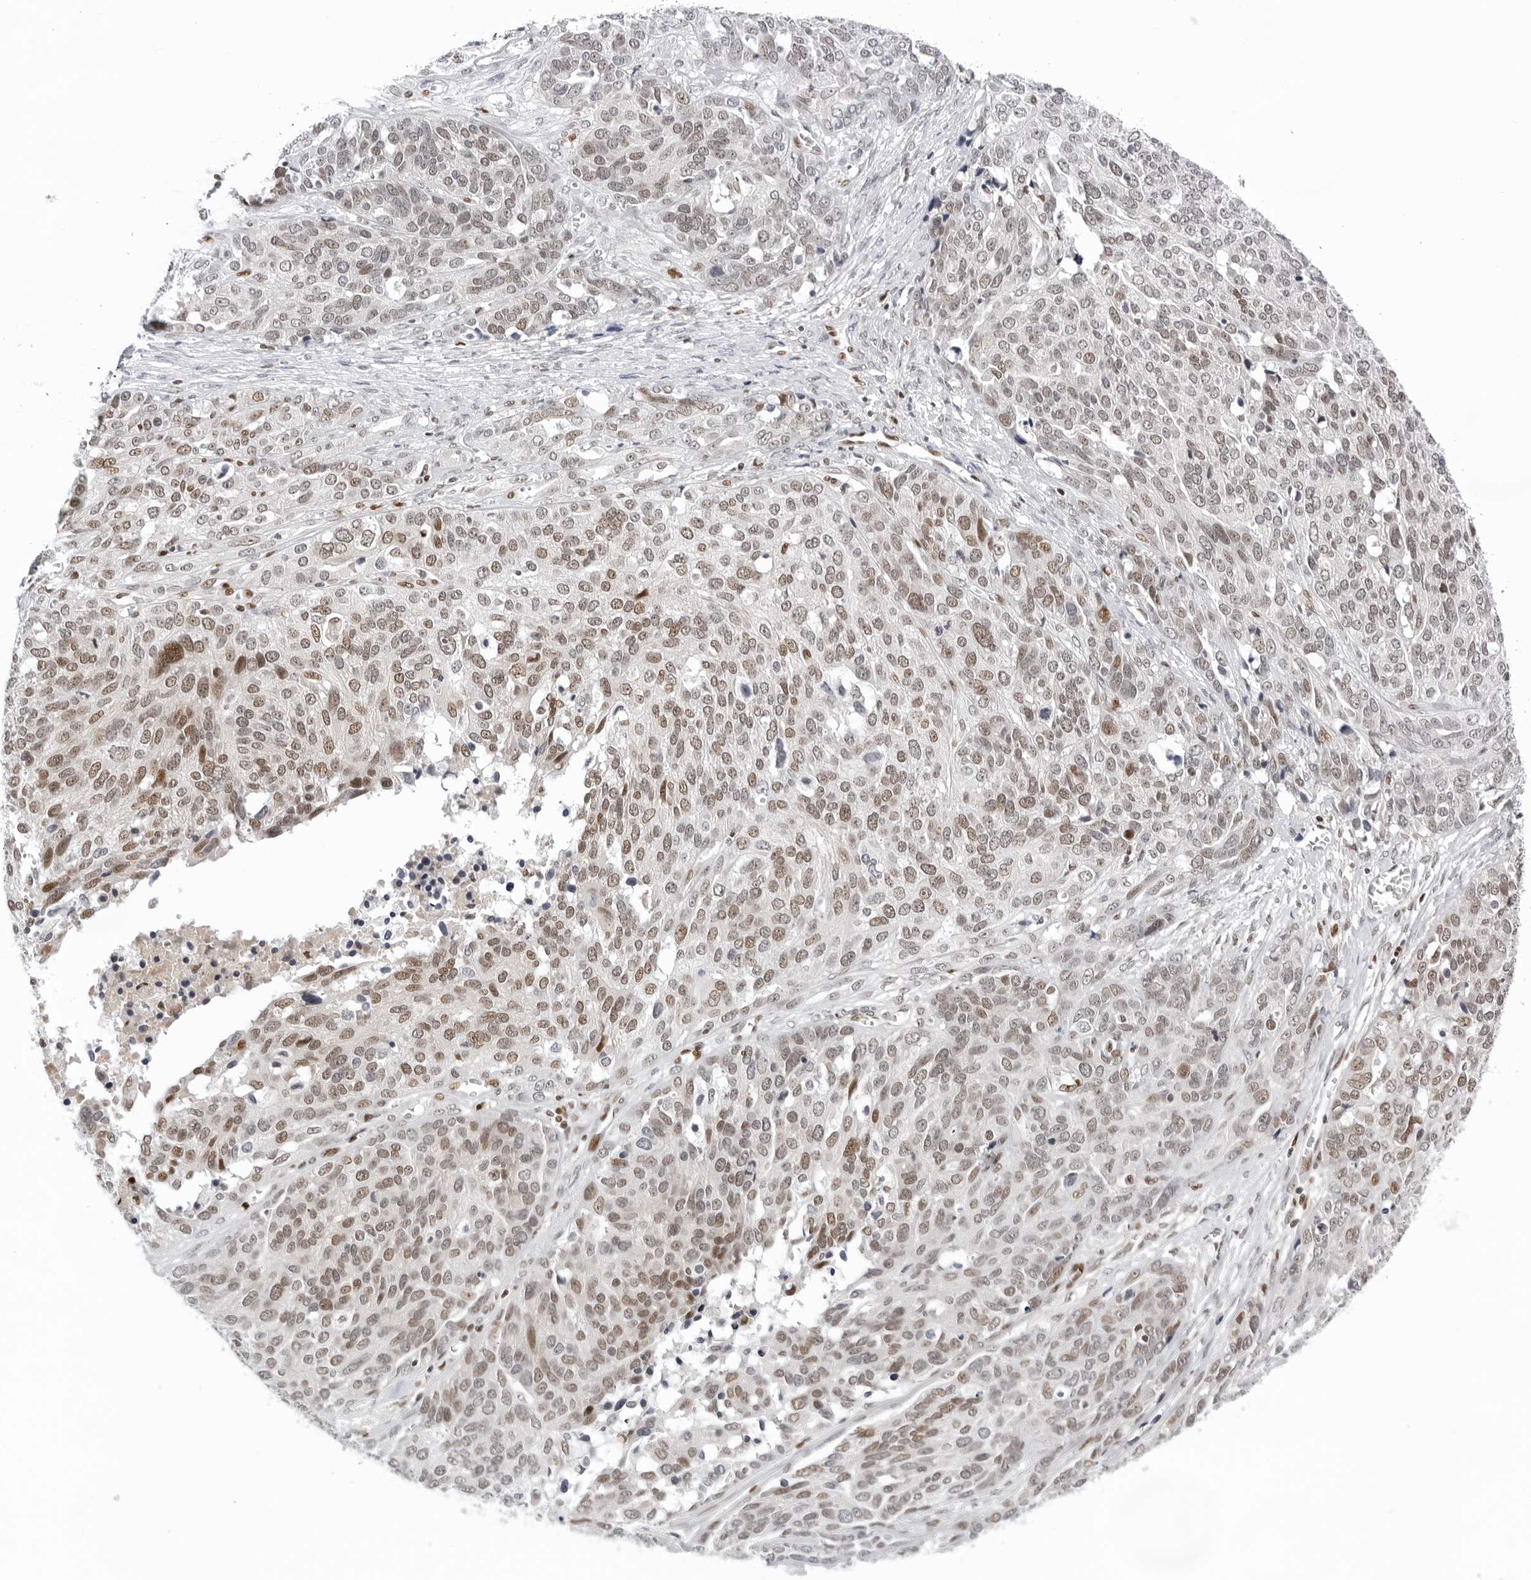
{"staining": {"intensity": "moderate", "quantity": "25%-75%", "location": "nuclear"}, "tissue": "ovarian cancer", "cell_type": "Tumor cells", "image_type": "cancer", "snomed": [{"axis": "morphology", "description": "Cystadenocarcinoma, serous, NOS"}, {"axis": "topography", "description": "Ovary"}], "caption": "Immunohistochemical staining of human ovarian cancer displays medium levels of moderate nuclear protein expression in approximately 25%-75% of tumor cells. The staining is performed using DAB (3,3'-diaminobenzidine) brown chromogen to label protein expression. The nuclei are counter-stained blue using hematoxylin.", "gene": "OGG1", "patient": {"sex": "female", "age": 44}}